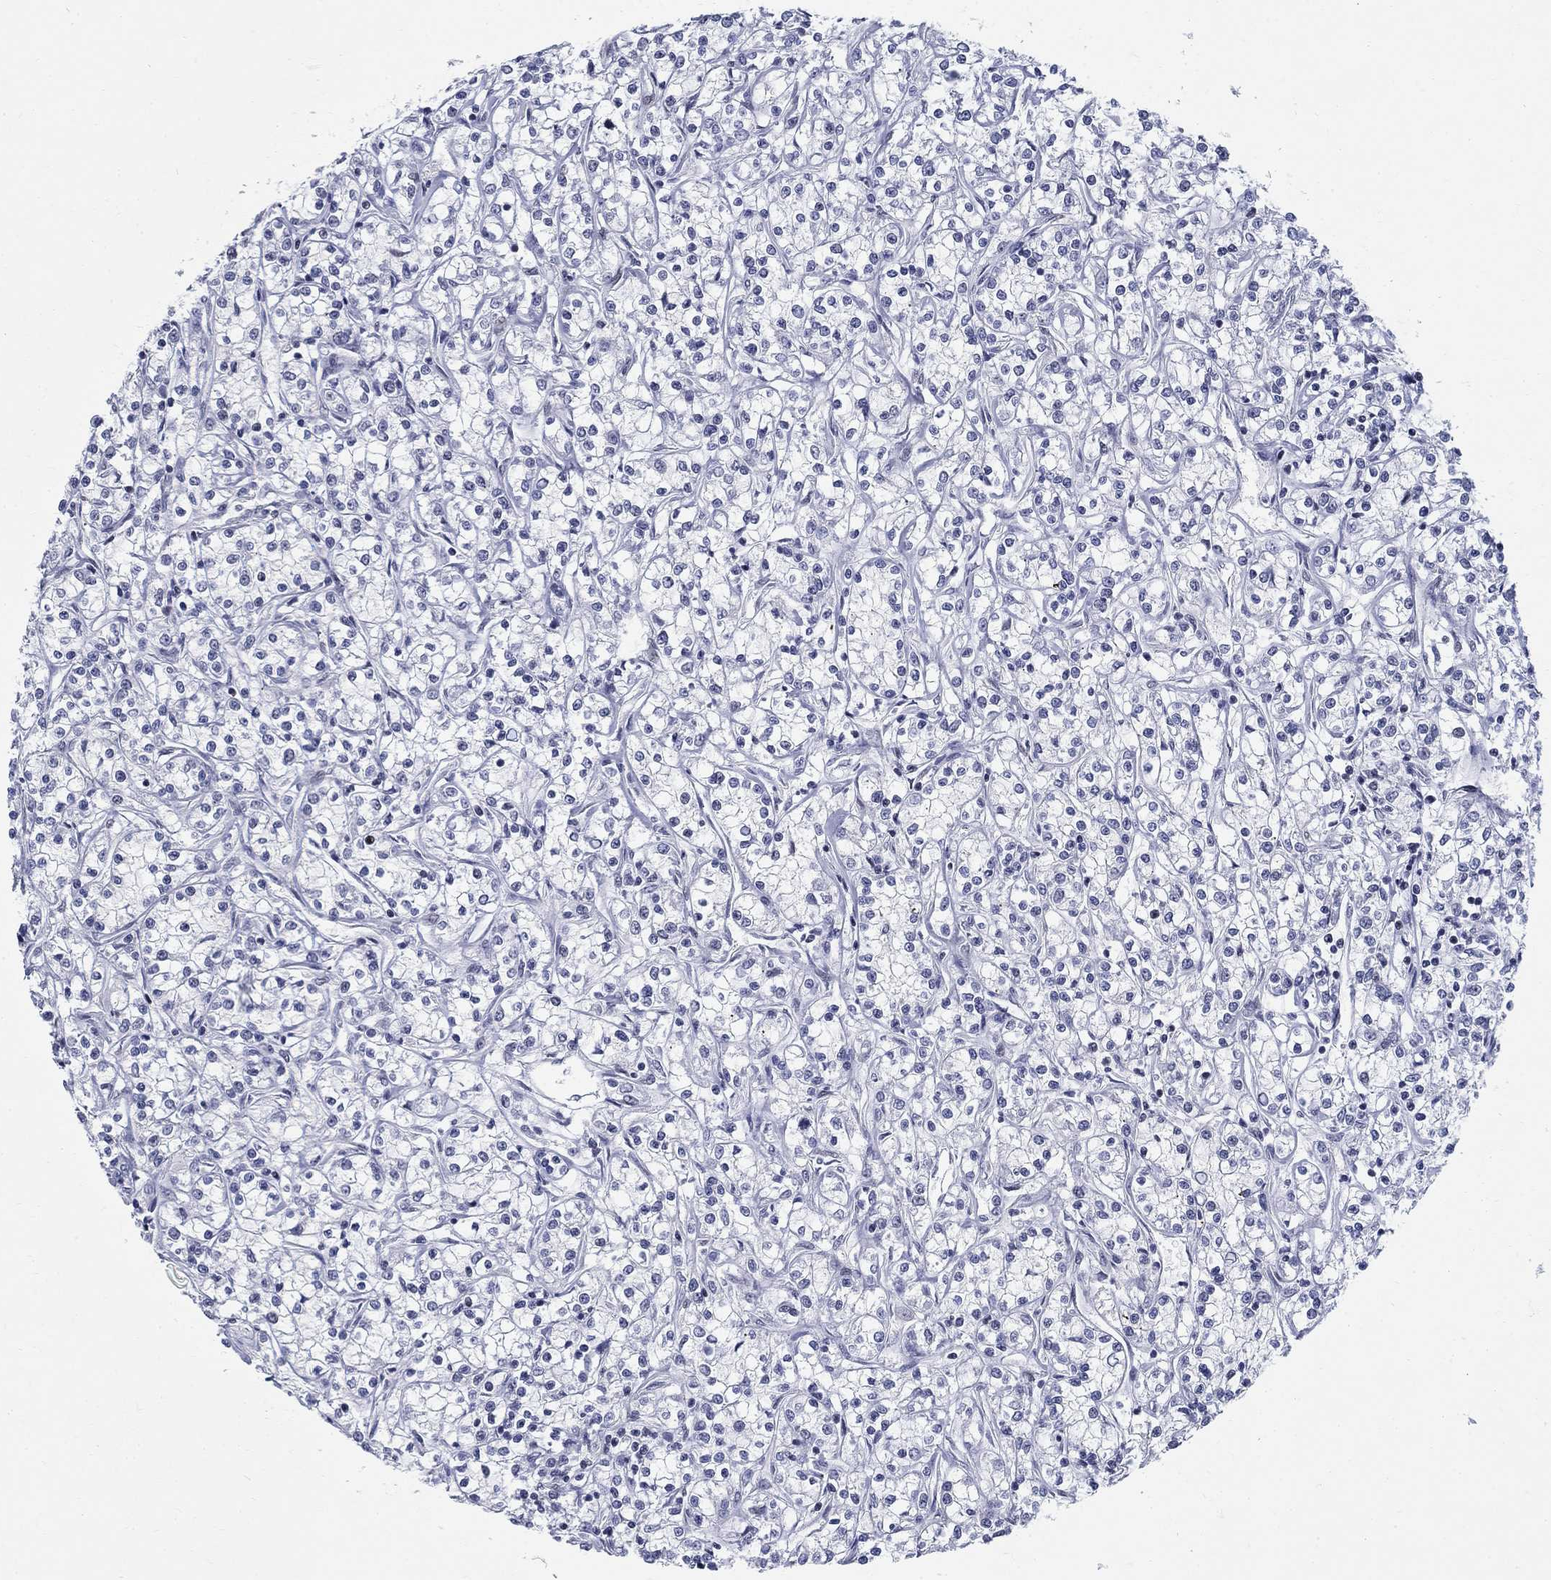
{"staining": {"intensity": "negative", "quantity": "none", "location": "none"}, "tissue": "renal cancer", "cell_type": "Tumor cells", "image_type": "cancer", "snomed": [{"axis": "morphology", "description": "Adenocarcinoma, NOS"}, {"axis": "topography", "description": "Kidney"}], "caption": "IHC photomicrograph of neoplastic tissue: human adenocarcinoma (renal) stained with DAB (3,3'-diaminobenzidine) reveals no significant protein positivity in tumor cells.", "gene": "BHLHE22", "patient": {"sex": "female", "age": 59}}